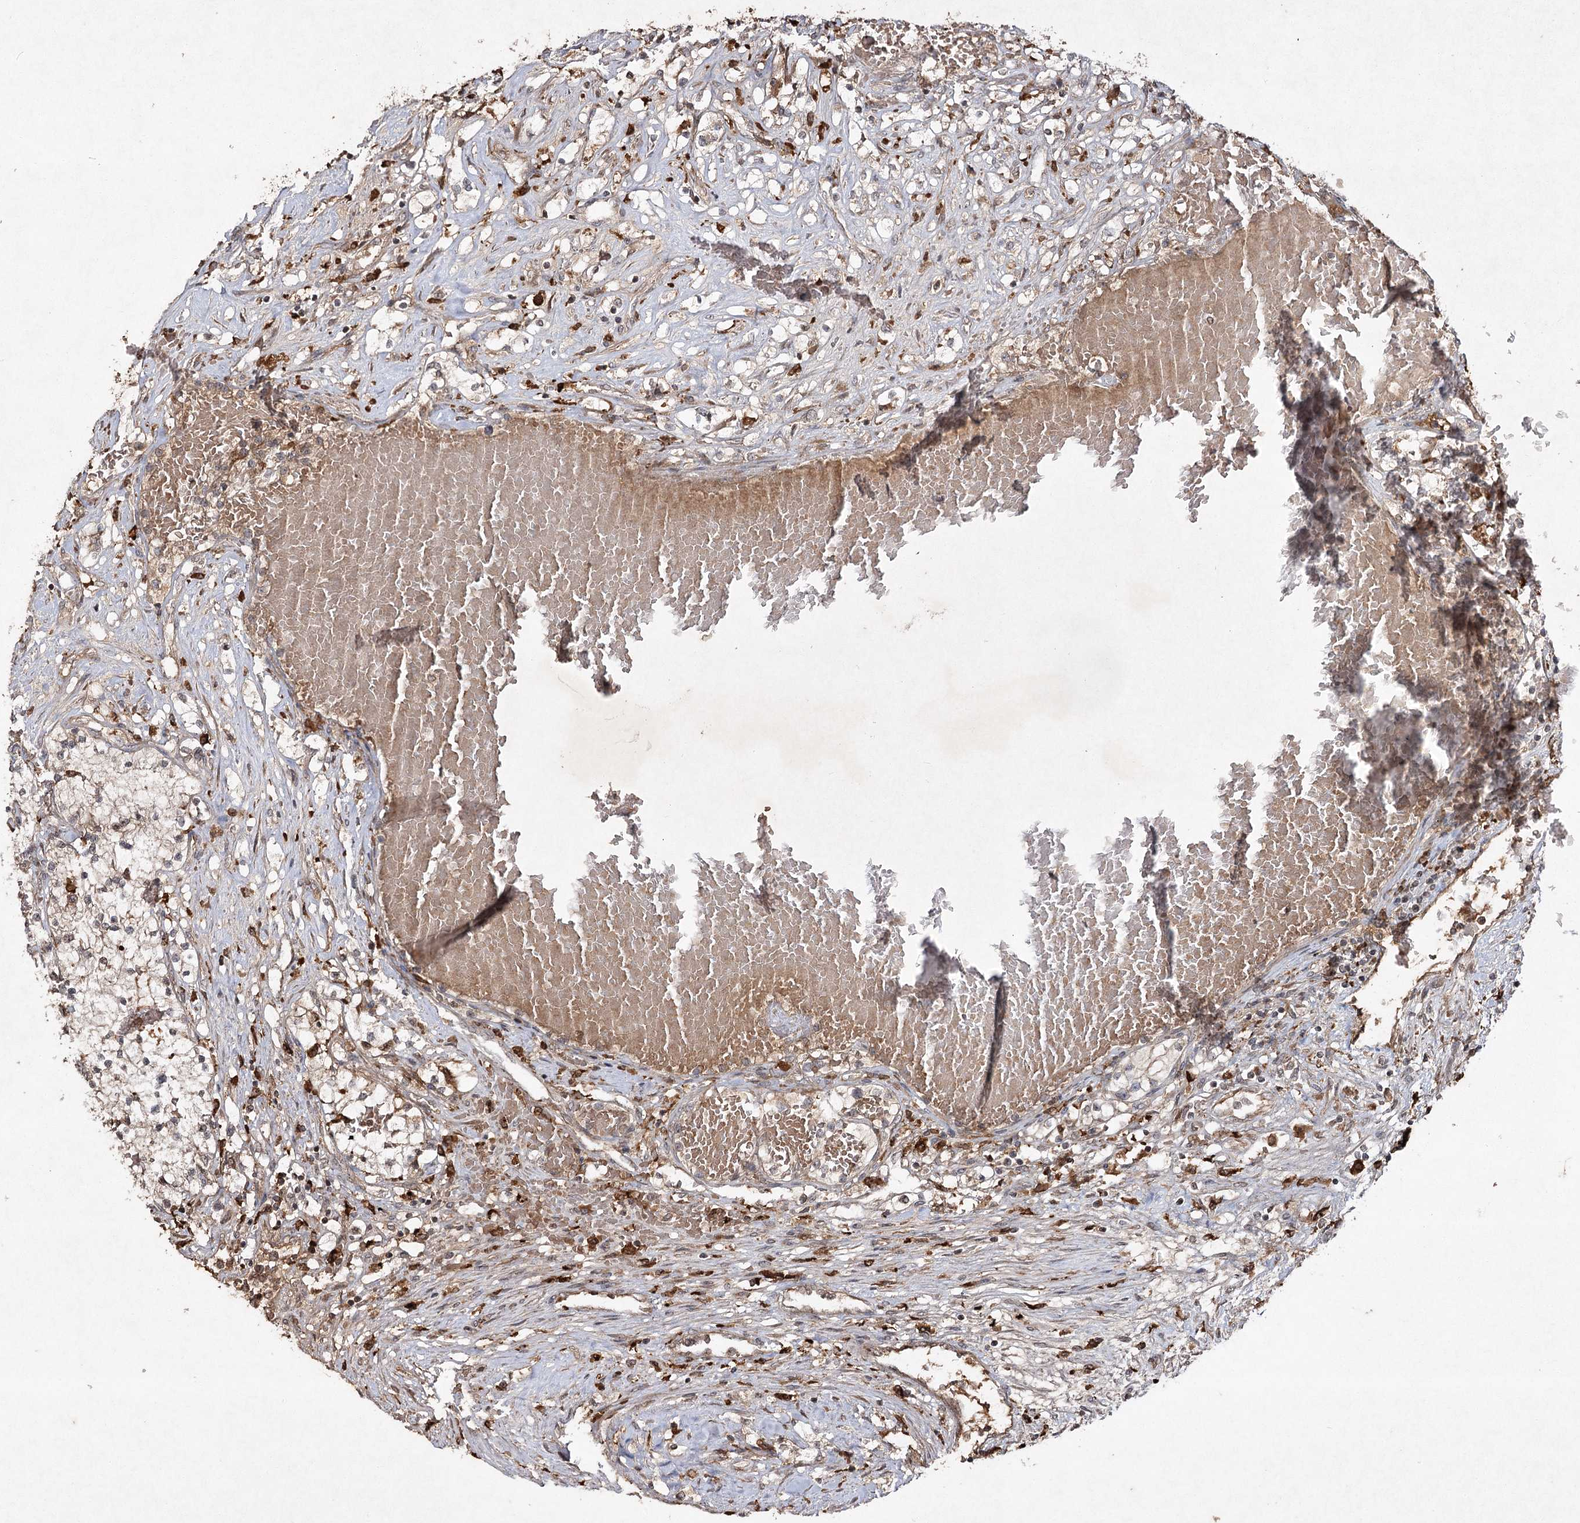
{"staining": {"intensity": "weak", "quantity": "<25%", "location": "cytoplasmic/membranous"}, "tissue": "renal cancer", "cell_type": "Tumor cells", "image_type": "cancer", "snomed": [{"axis": "morphology", "description": "Normal tissue, NOS"}, {"axis": "morphology", "description": "Adenocarcinoma, NOS"}, {"axis": "topography", "description": "Kidney"}], "caption": "IHC photomicrograph of neoplastic tissue: renal cancer stained with DAB displays no significant protein expression in tumor cells.", "gene": "CYP2B6", "patient": {"sex": "male", "age": 68}}